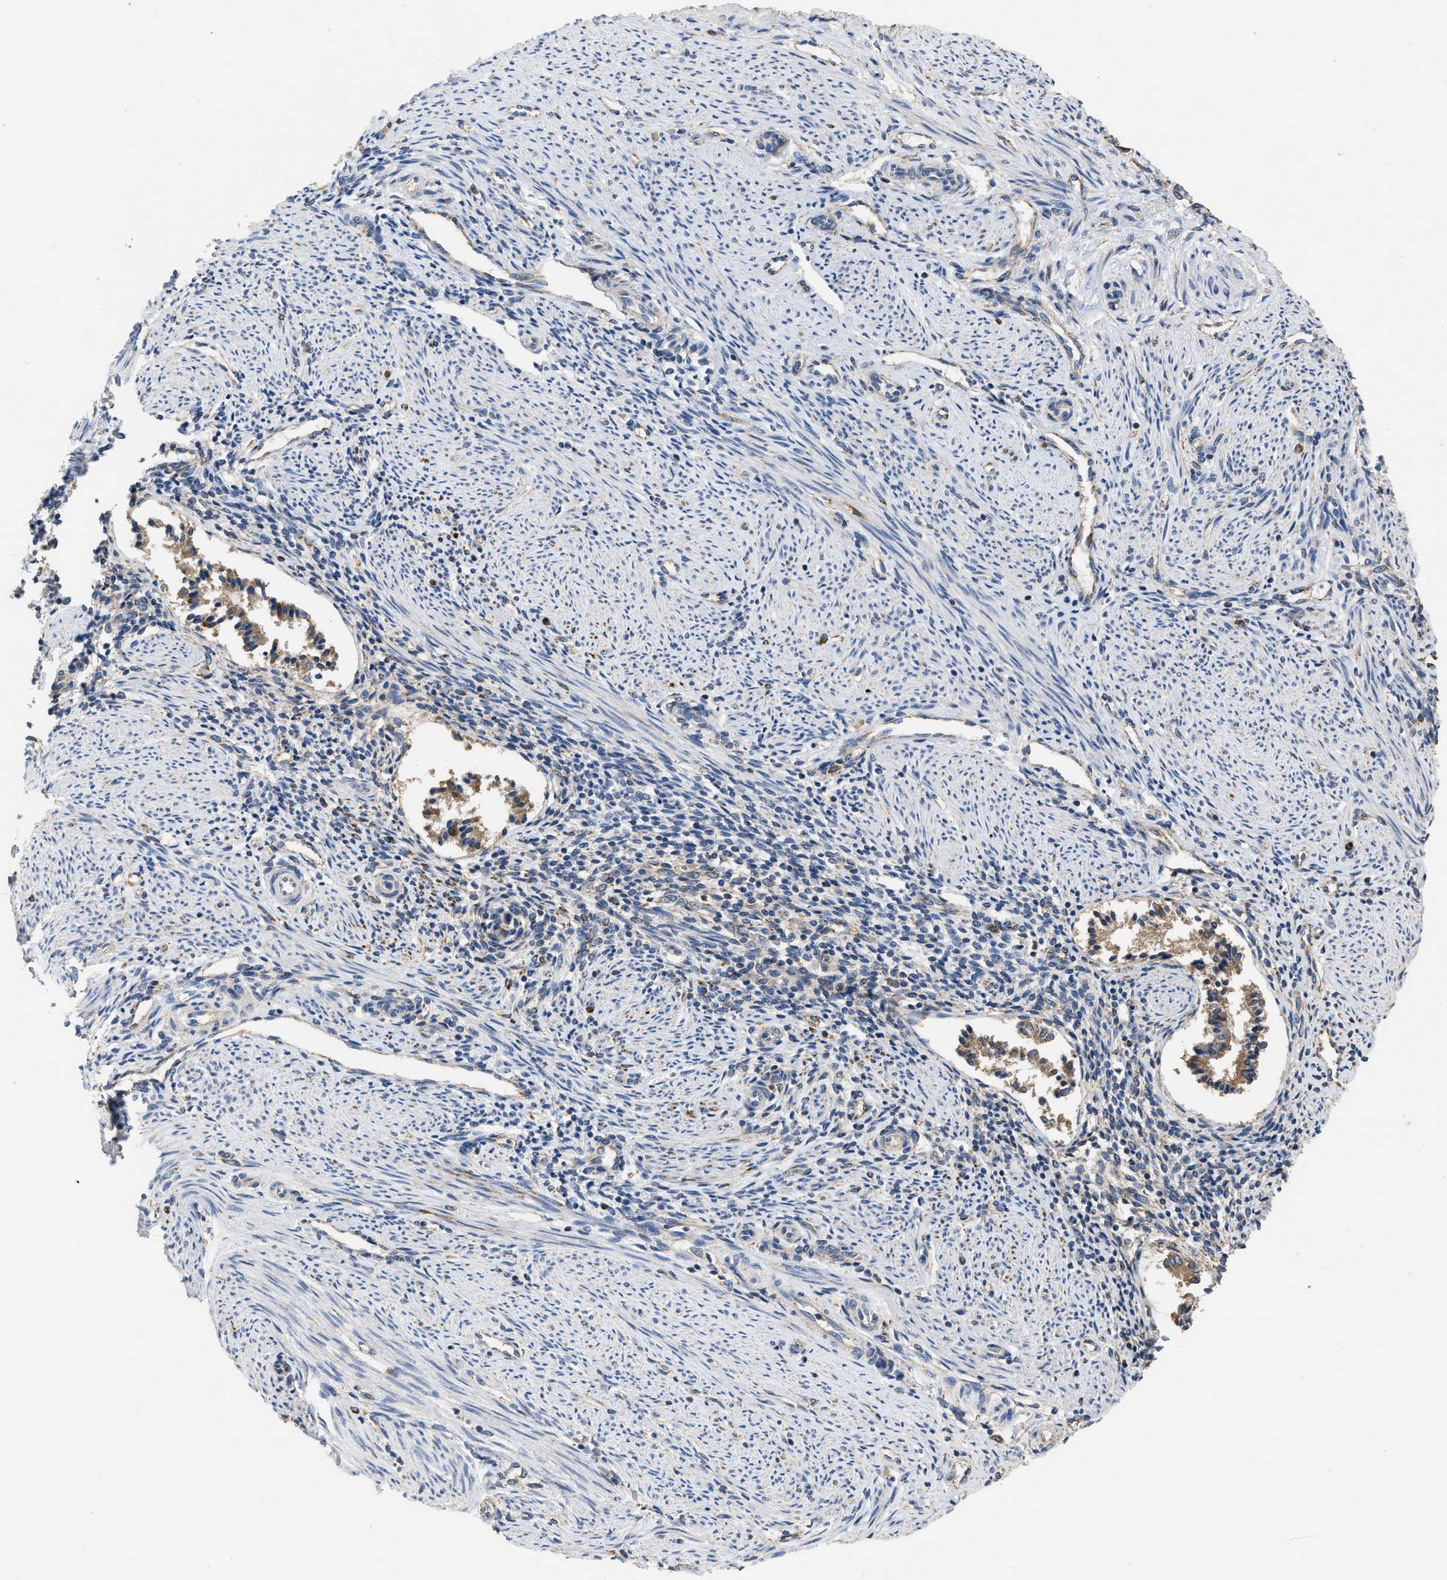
{"staining": {"intensity": "negative", "quantity": "none", "location": "none"}, "tissue": "endometrium", "cell_type": "Cells in endometrial stroma", "image_type": "normal", "snomed": [{"axis": "morphology", "description": "Normal tissue, NOS"}, {"axis": "topography", "description": "Endometrium"}], "caption": "This photomicrograph is of unremarkable endometrium stained with immunohistochemistry (IHC) to label a protein in brown with the nuclei are counter-stained blue. There is no expression in cells in endometrial stroma. The staining is performed using DAB (3,3'-diaminobenzidine) brown chromogen with nuclei counter-stained in using hematoxylin.", "gene": "AK2", "patient": {"sex": "female", "age": 42}}